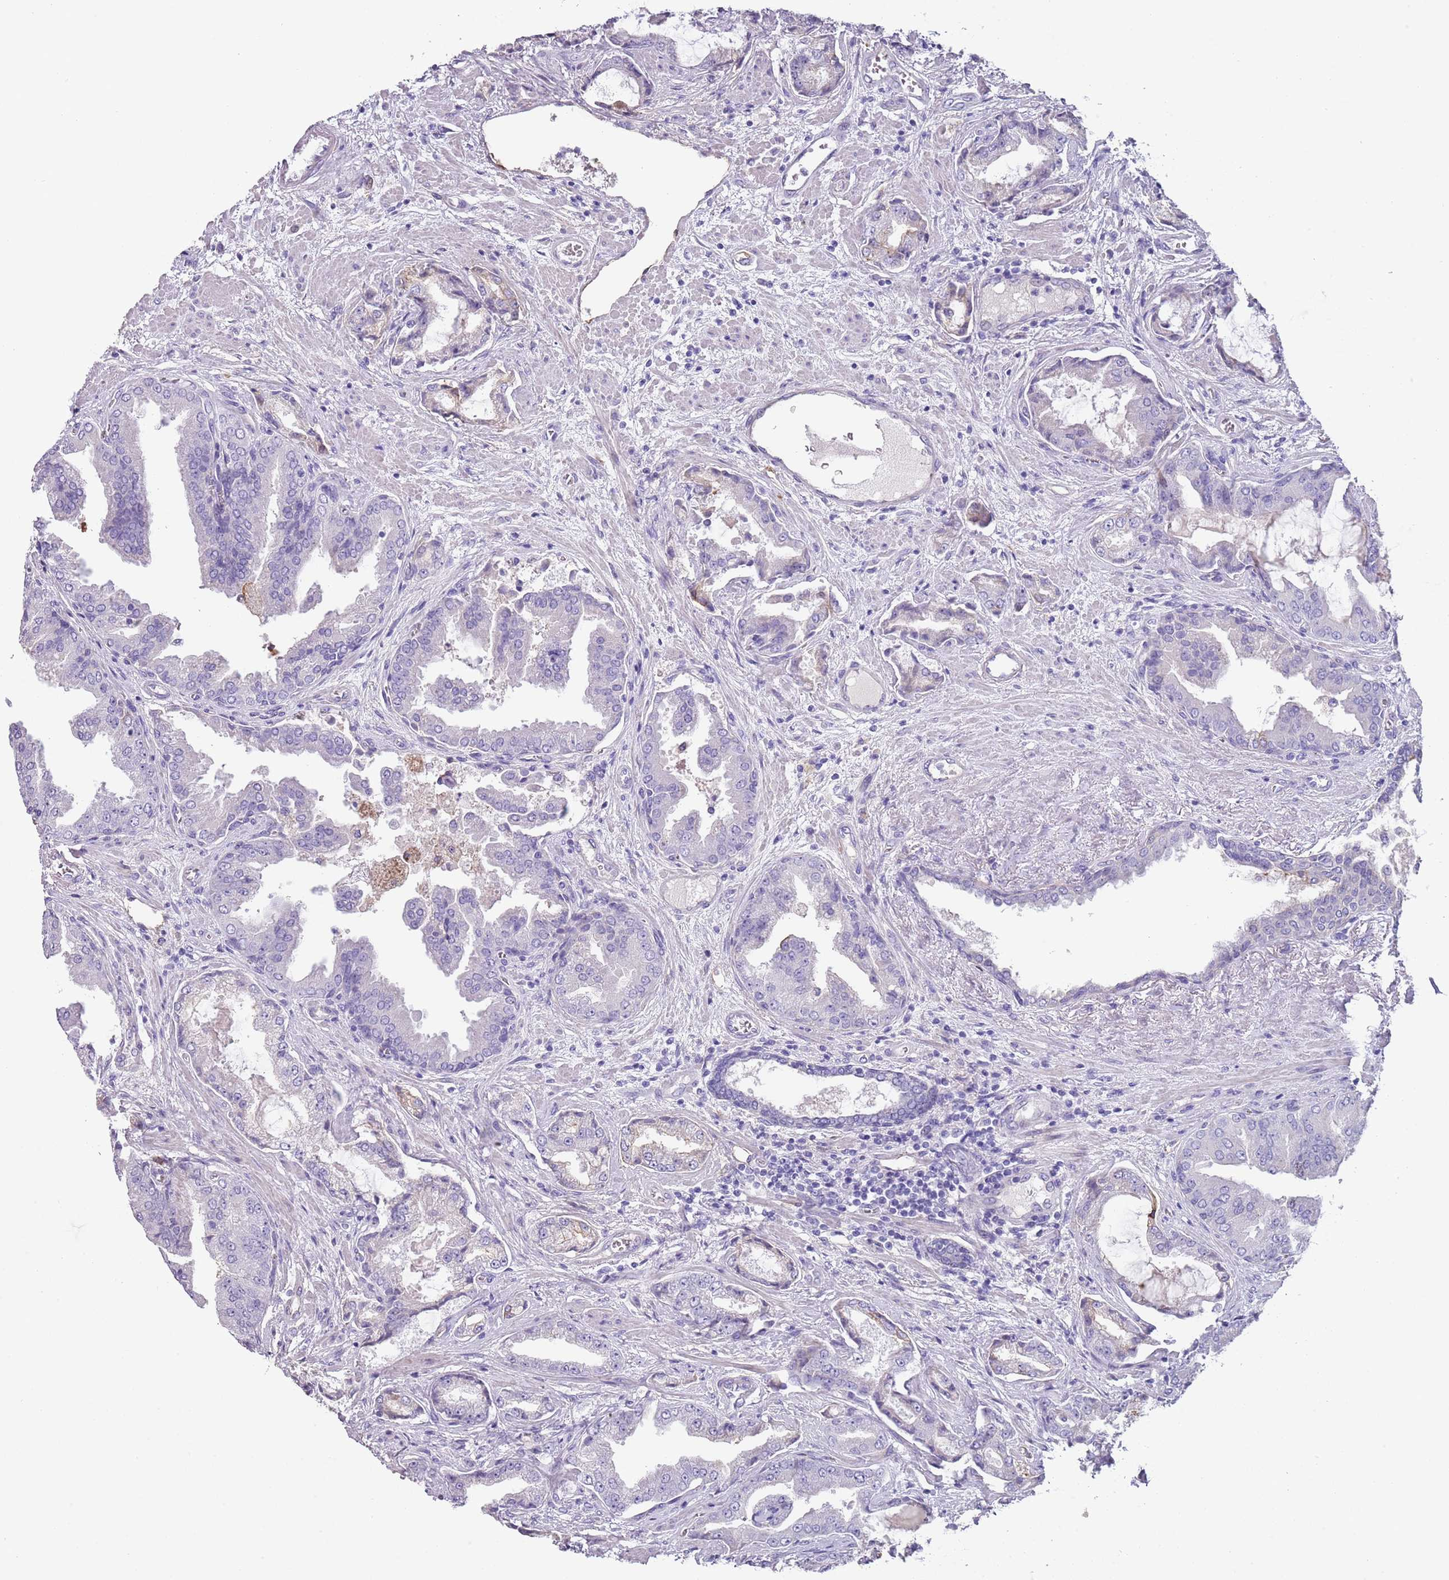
{"staining": {"intensity": "negative", "quantity": "none", "location": "none"}, "tissue": "prostate cancer", "cell_type": "Tumor cells", "image_type": "cancer", "snomed": [{"axis": "morphology", "description": "Adenocarcinoma, High grade"}, {"axis": "topography", "description": "Prostate"}], "caption": "Tumor cells show no significant protein positivity in prostate high-grade adenocarcinoma. (DAB IHC, high magnification).", "gene": "NBPF3", "patient": {"sex": "male", "age": 68}}